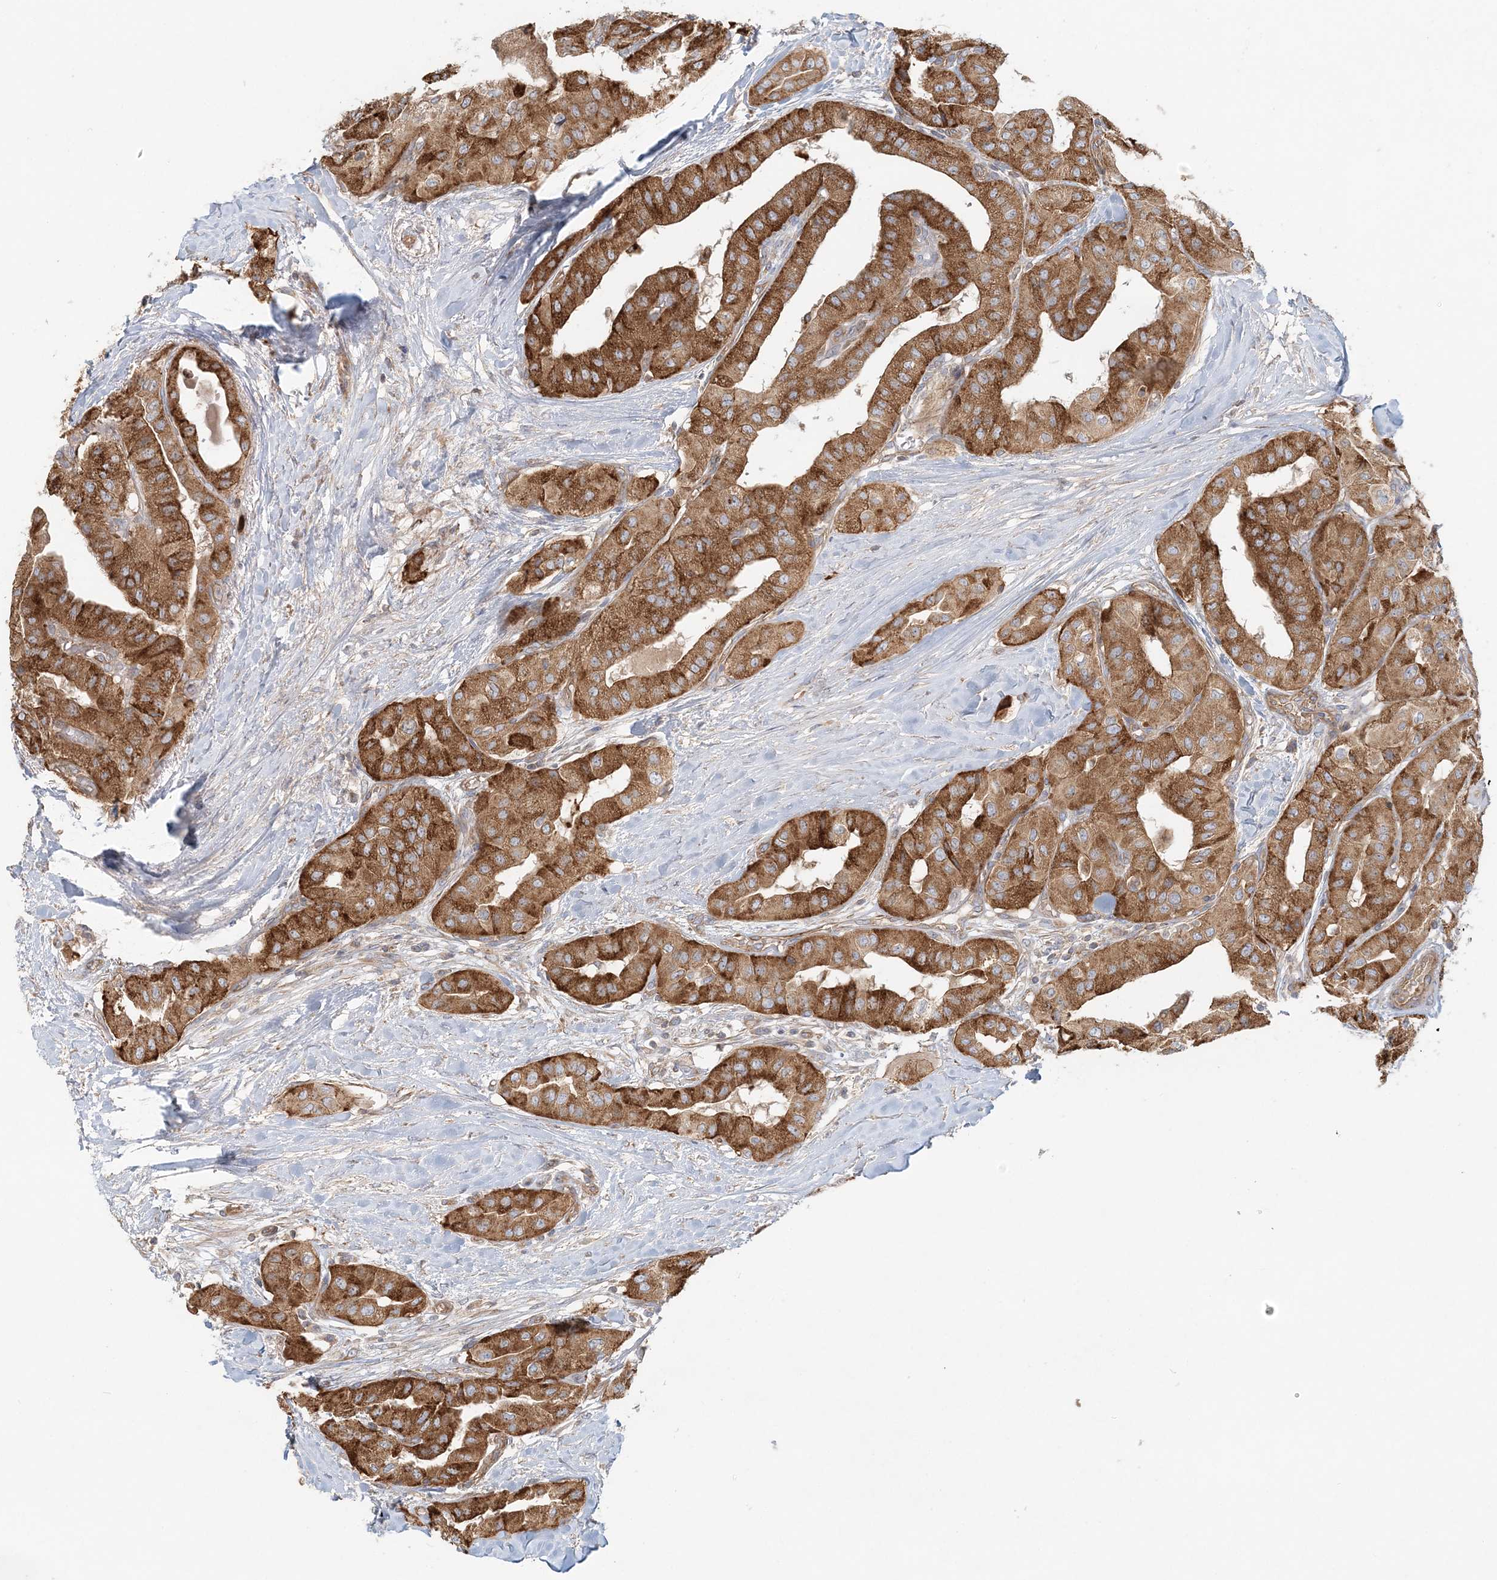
{"staining": {"intensity": "strong", "quantity": ">75%", "location": "cytoplasmic/membranous"}, "tissue": "thyroid cancer", "cell_type": "Tumor cells", "image_type": "cancer", "snomed": [{"axis": "morphology", "description": "Papillary adenocarcinoma, NOS"}, {"axis": "topography", "description": "Thyroid gland"}], "caption": "A brown stain highlights strong cytoplasmic/membranous positivity of a protein in human thyroid cancer (papillary adenocarcinoma) tumor cells.", "gene": "KIAA0232", "patient": {"sex": "female", "age": 59}}